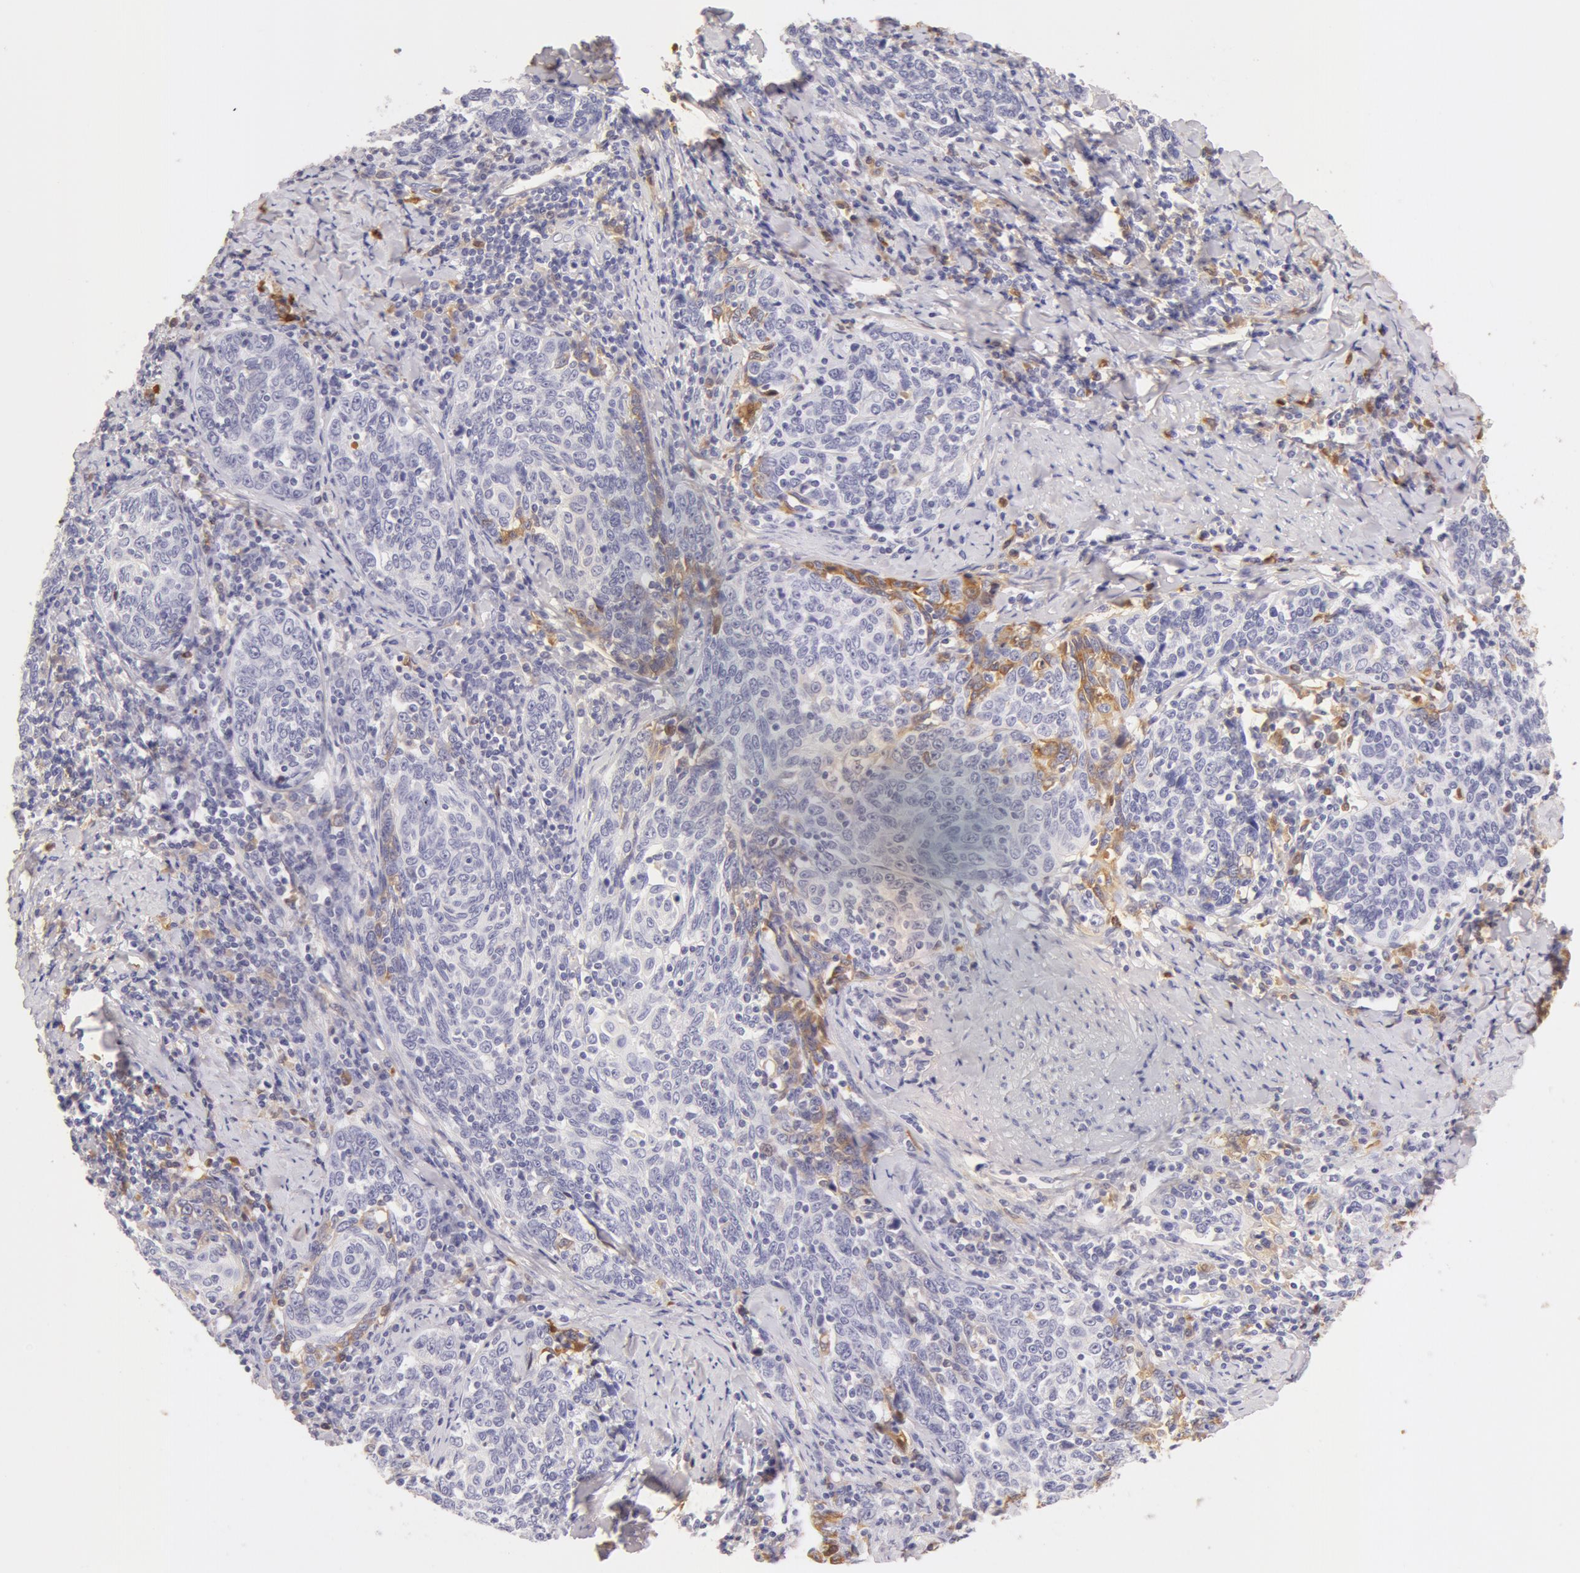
{"staining": {"intensity": "negative", "quantity": "none", "location": "none"}, "tissue": "cervical cancer", "cell_type": "Tumor cells", "image_type": "cancer", "snomed": [{"axis": "morphology", "description": "Squamous cell carcinoma, NOS"}, {"axis": "topography", "description": "Cervix"}], "caption": "This is an immunohistochemistry (IHC) image of cervical cancer (squamous cell carcinoma). There is no expression in tumor cells.", "gene": "AHSG", "patient": {"sex": "female", "age": 41}}